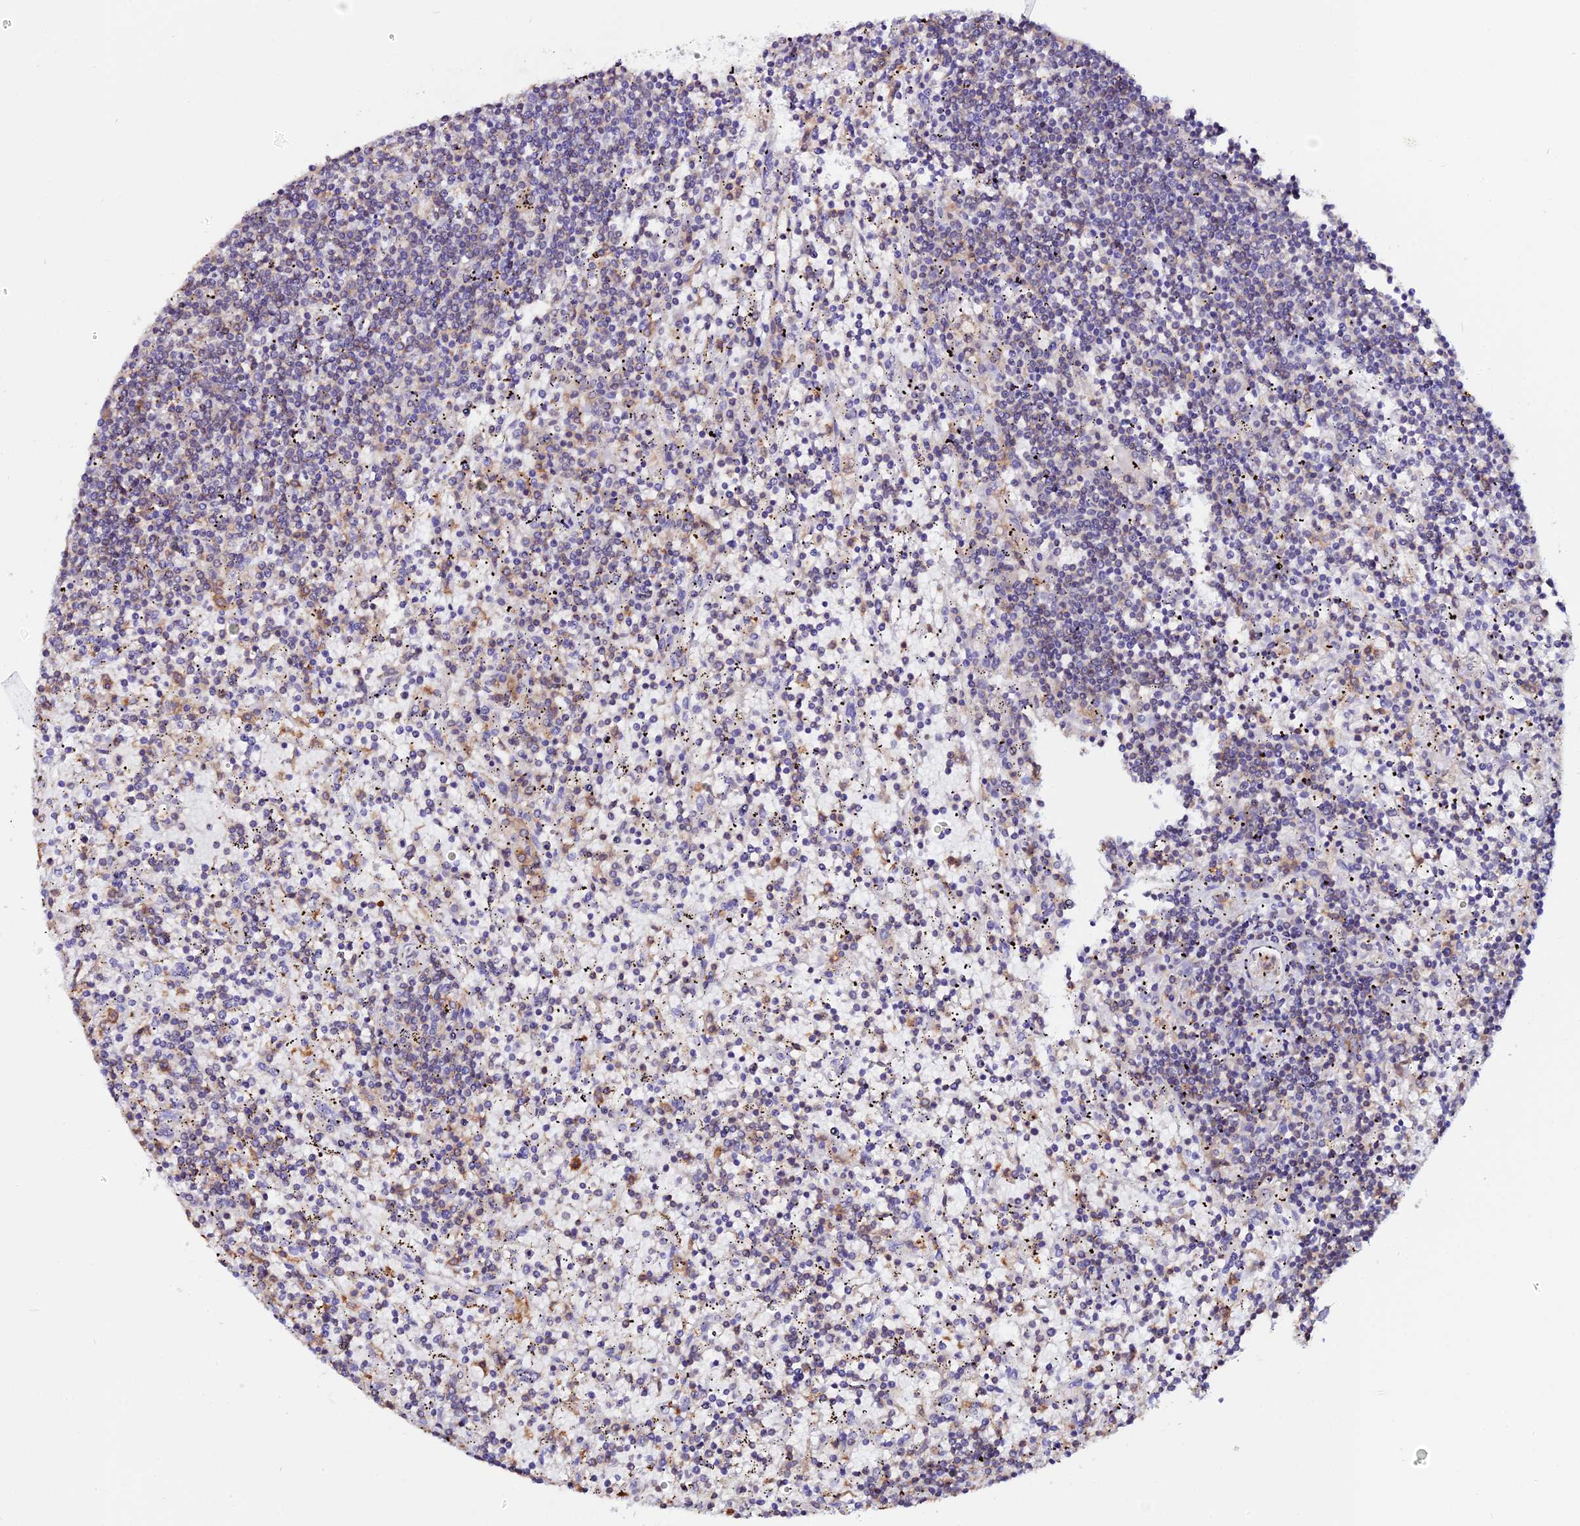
{"staining": {"intensity": "negative", "quantity": "none", "location": "none"}, "tissue": "lymphoma", "cell_type": "Tumor cells", "image_type": "cancer", "snomed": [{"axis": "morphology", "description": "Malignant lymphoma, non-Hodgkin's type, Low grade"}, {"axis": "topography", "description": "Spleen"}], "caption": "Tumor cells are negative for protein expression in human low-grade malignant lymphoma, non-Hodgkin's type.", "gene": "USP17L15", "patient": {"sex": "male", "age": 76}}